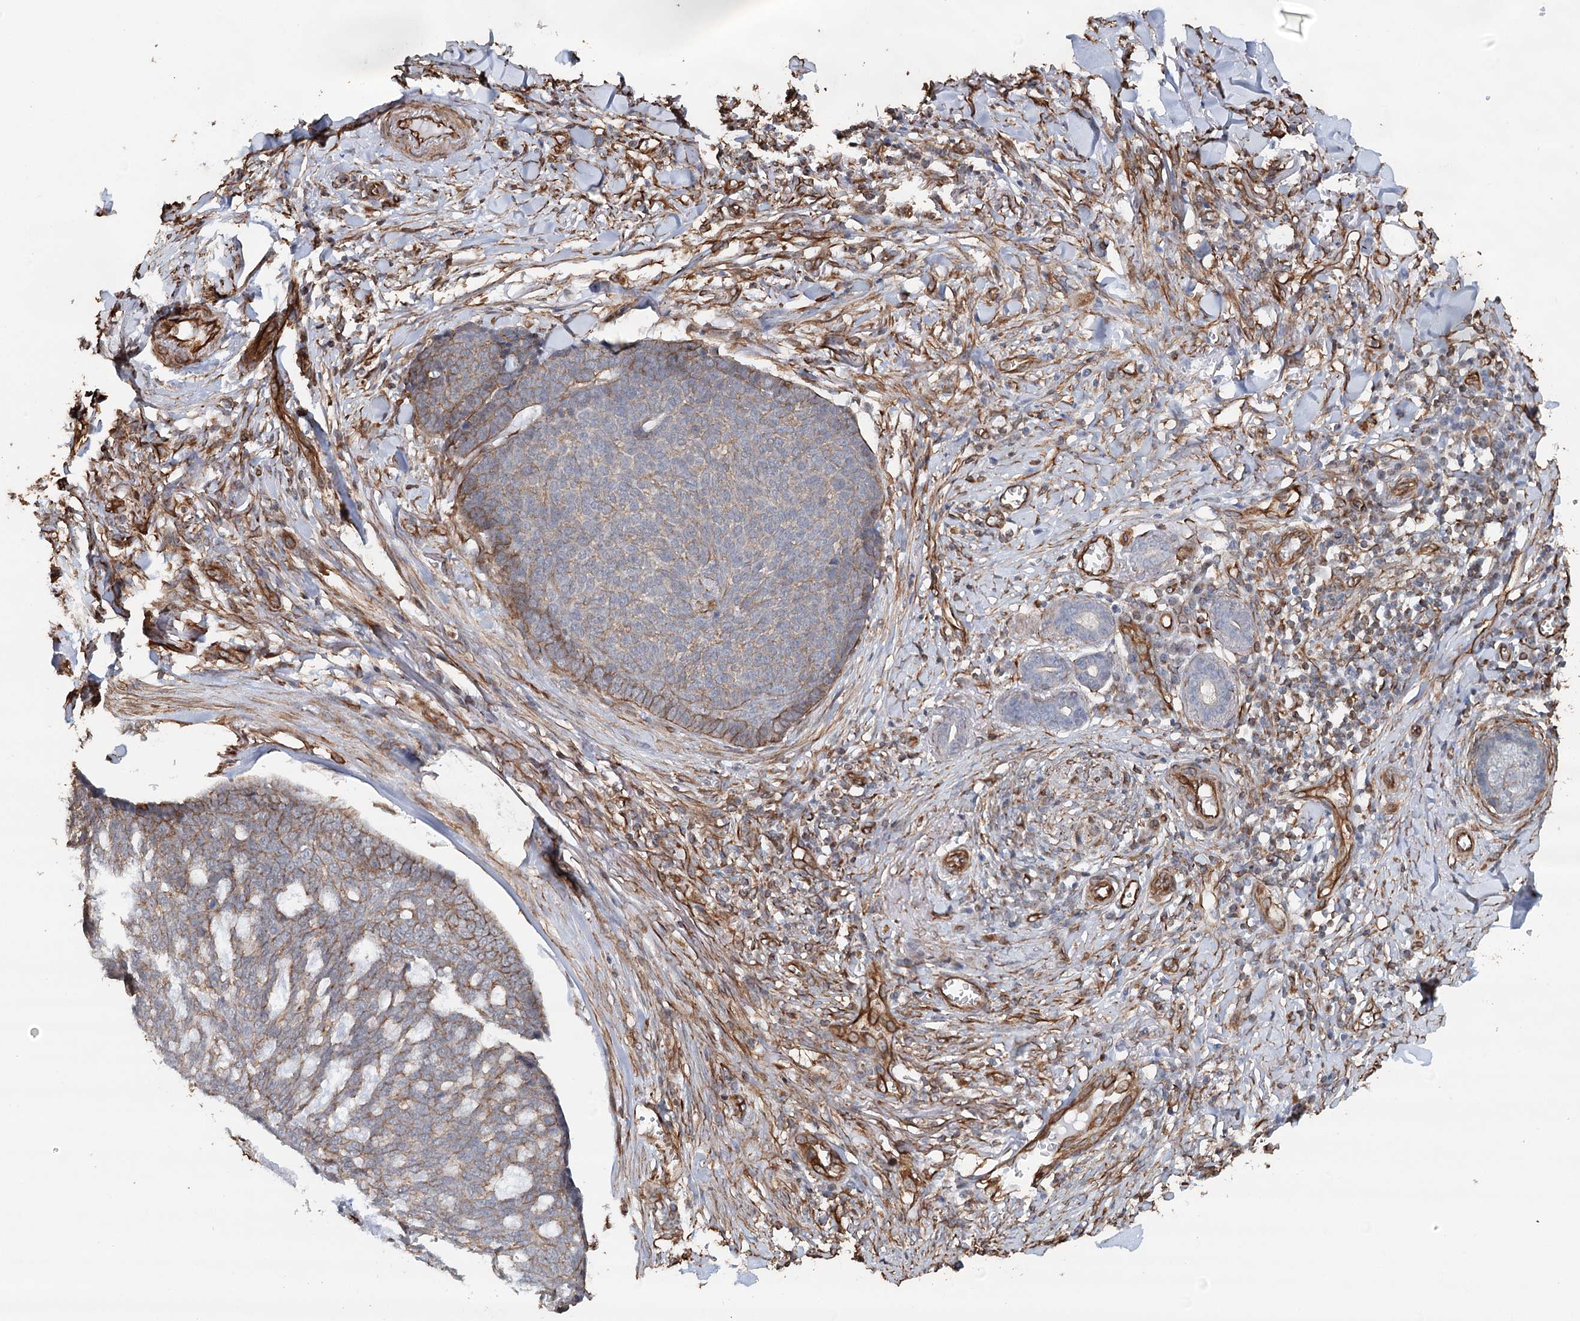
{"staining": {"intensity": "moderate", "quantity": "25%-75%", "location": "cytoplasmic/membranous"}, "tissue": "skin cancer", "cell_type": "Tumor cells", "image_type": "cancer", "snomed": [{"axis": "morphology", "description": "Basal cell carcinoma"}, {"axis": "topography", "description": "Skin"}], "caption": "Protein expression analysis of human basal cell carcinoma (skin) reveals moderate cytoplasmic/membranous positivity in approximately 25%-75% of tumor cells.", "gene": "SYNPO", "patient": {"sex": "male", "age": 84}}